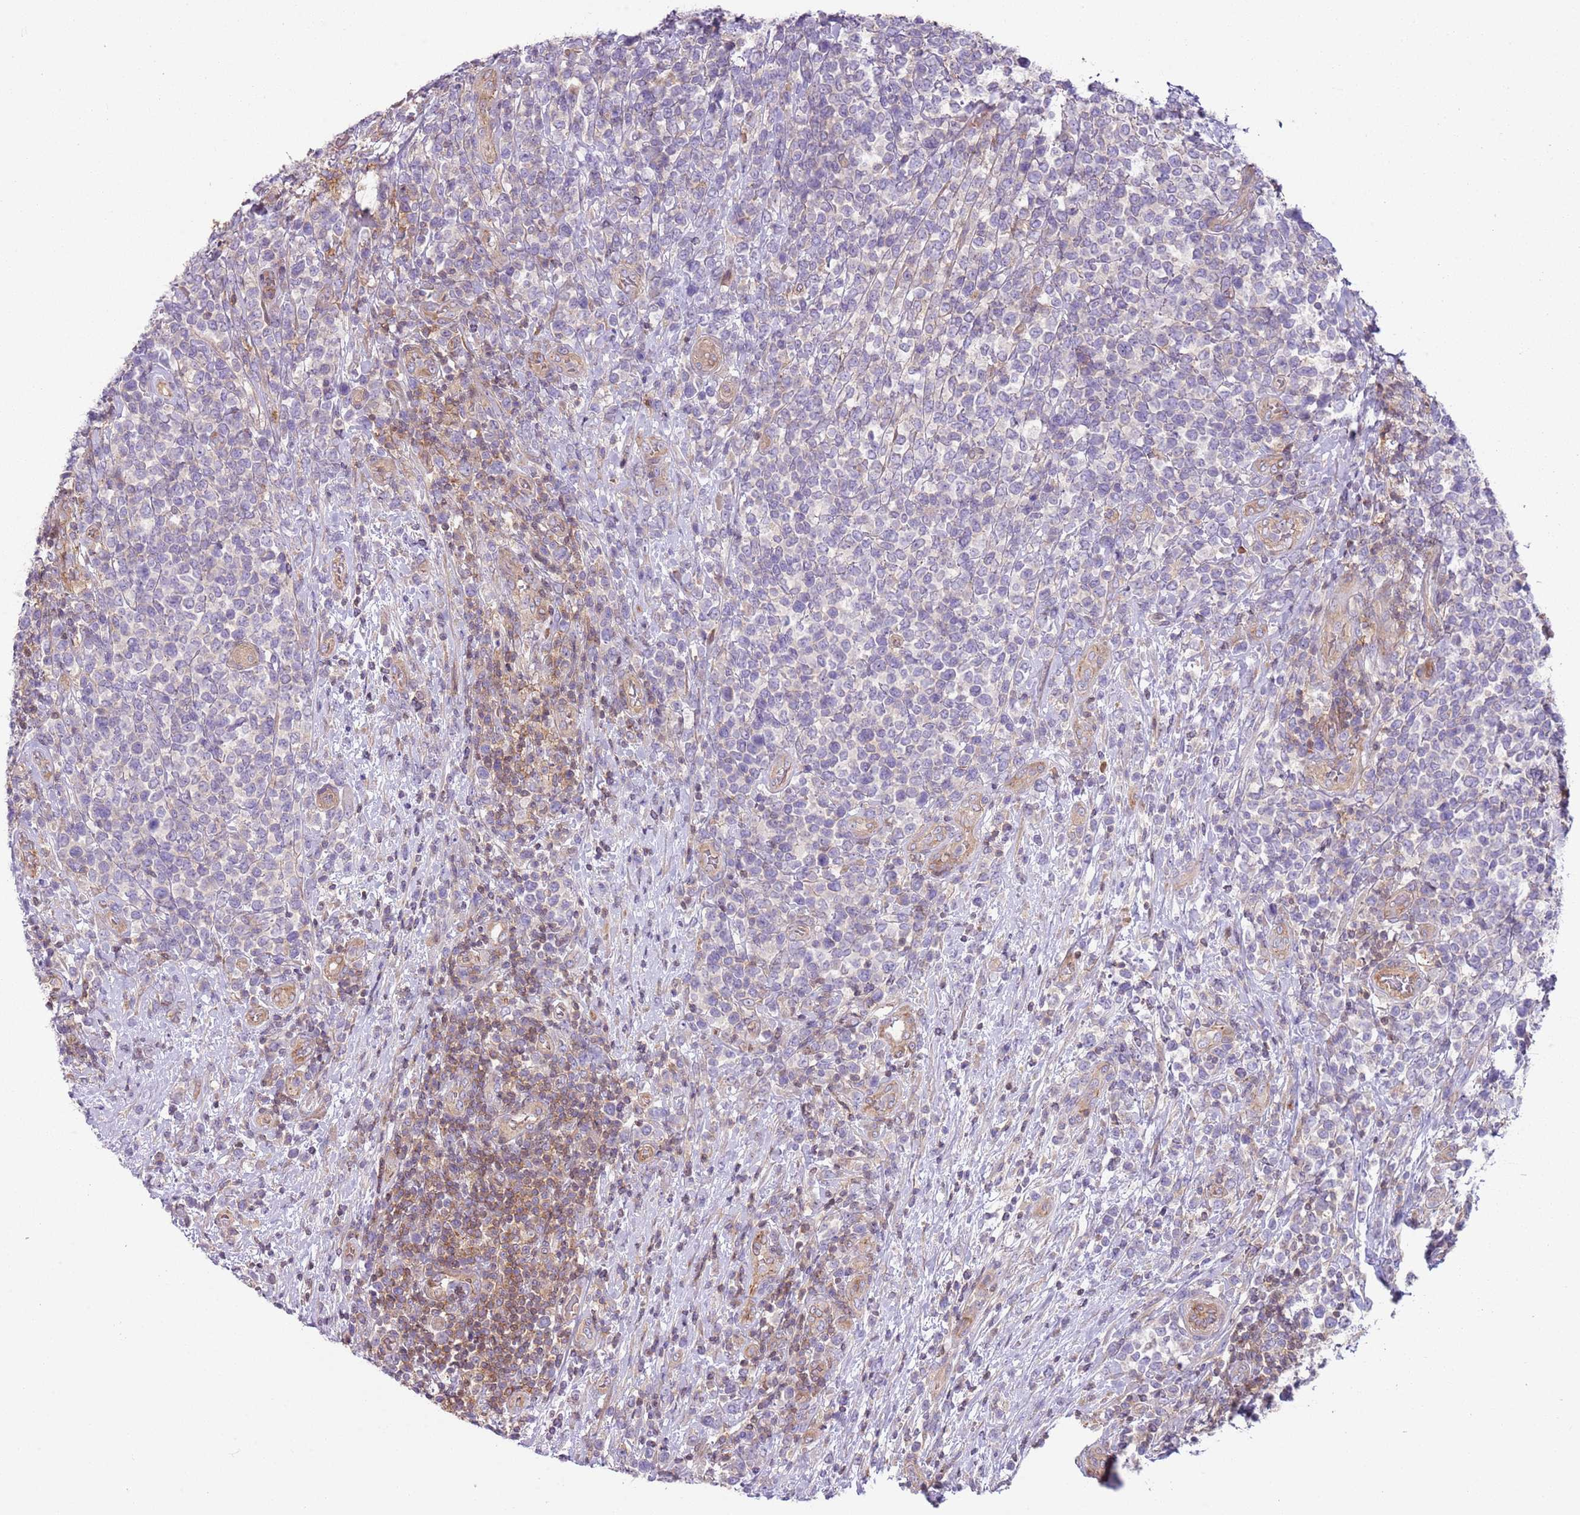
{"staining": {"intensity": "negative", "quantity": "none", "location": "none"}, "tissue": "lymphoma", "cell_type": "Tumor cells", "image_type": "cancer", "snomed": [{"axis": "morphology", "description": "Malignant lymphoma, non-Hodgkin's type, High grade"}, {"axis": "topography", "description": "Soft tissue"}], "caption": "Immunohistochemistry (IHC) histopathology image of human malignant lymphoma, non-Hodgkin's type (high-grade) stained for a protein (brown), which shows no positivity in tumor cells.", "gene": "GNAI3", "patient": {"sex": "female", "age": 56}}